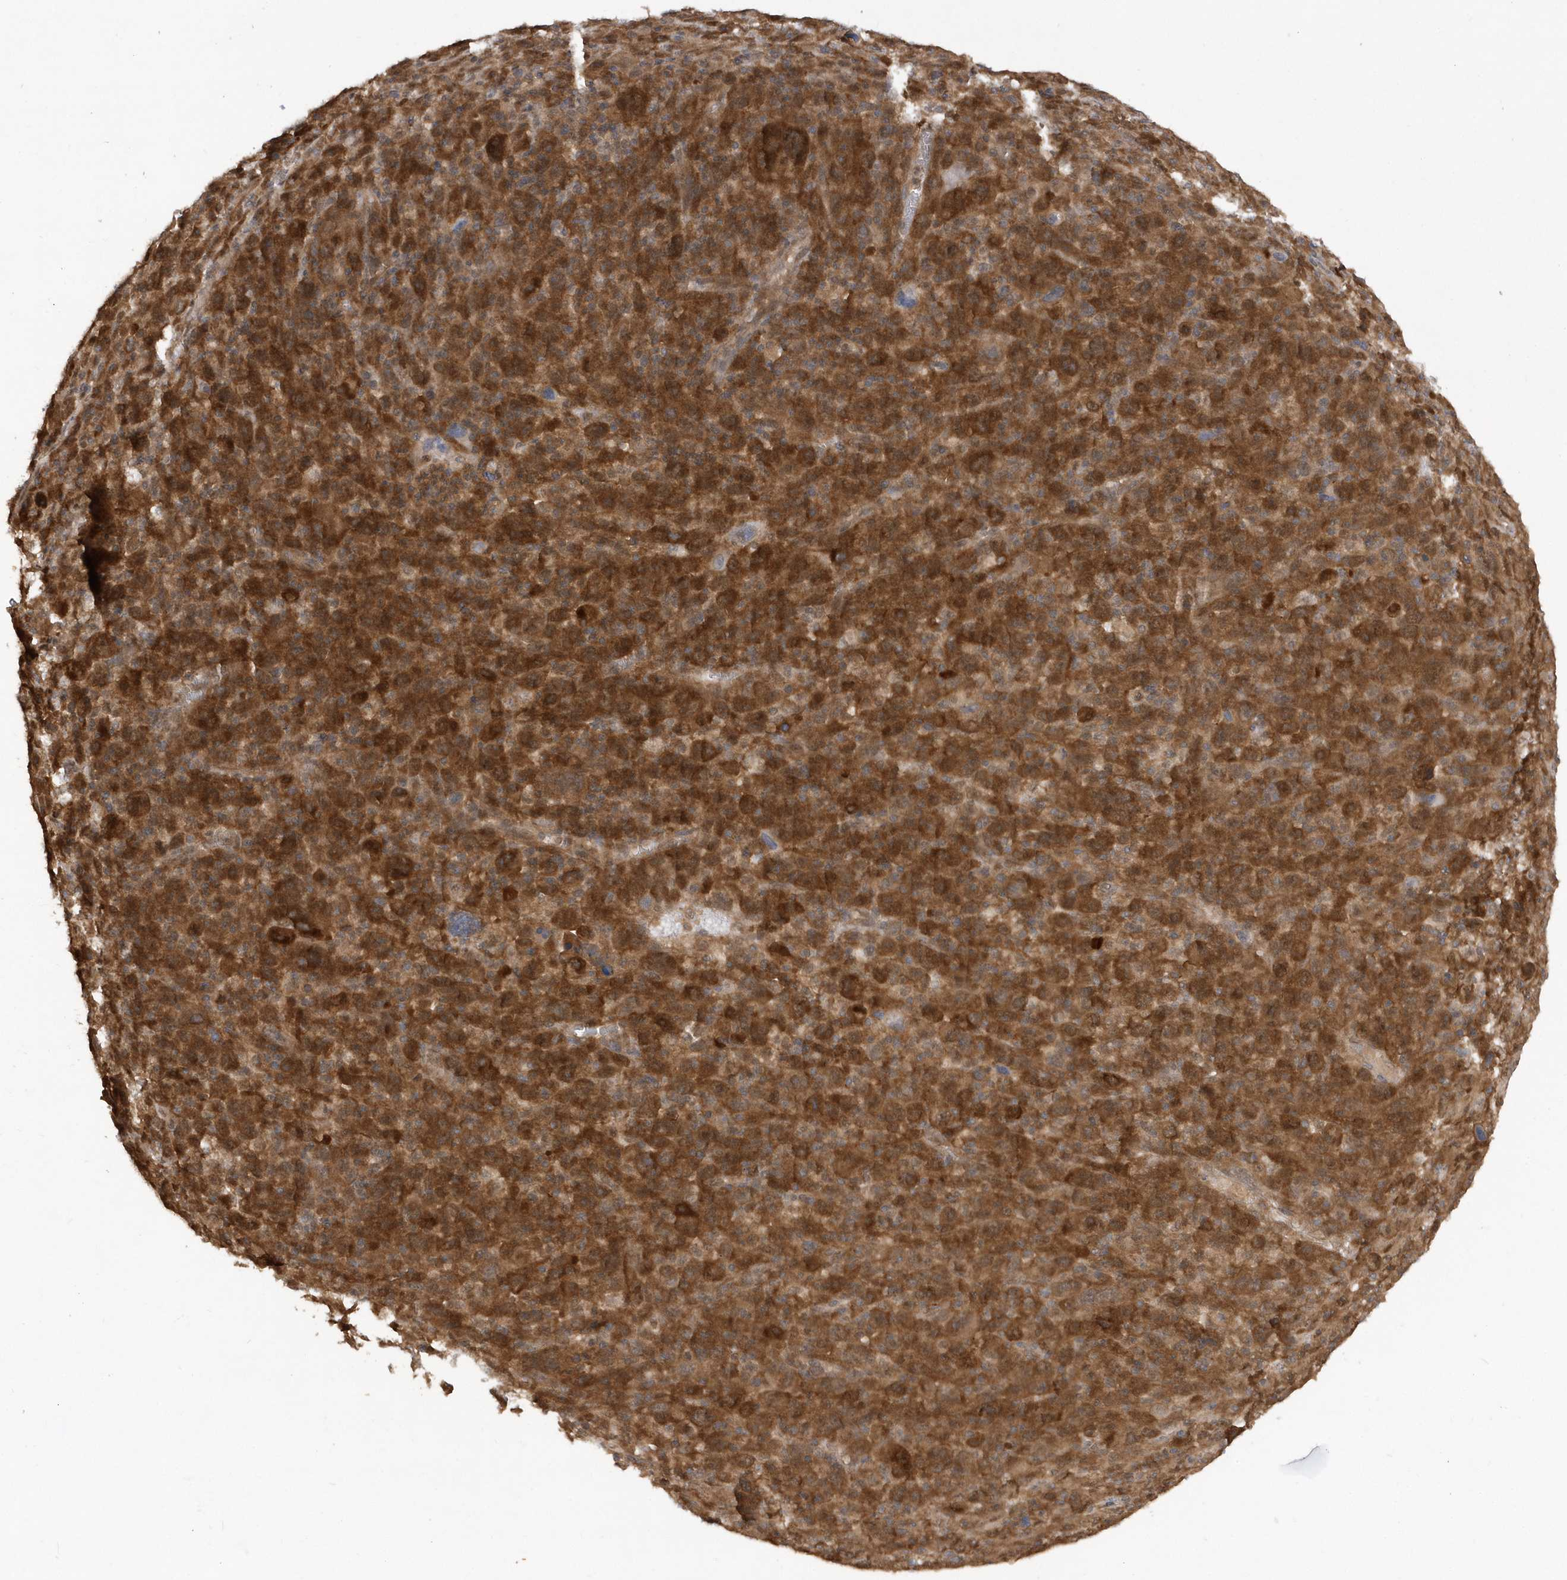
{"staining": {"intensity": "moderate", "quantity": ">75%", "location": "cytoplasmic/membranous"}, "tissue": "melanoma", "cell_type": "Tumor cells", "image_type": "cancer", "snomed": [{"axis": "morphology", "description": "Malignant melanoma, Metastatic site"}, {"axis": "topography", "description": "Skin"}], "caption": "An image of melanoma stained for a protein demonstrates moderate cytoplasmic/membranous brown staining in tumor cells. Ihc stains the protein in brown and the nuclei are stained blue.", "gene": "RPE", "patient": {"sex": "female", "age": 56}}